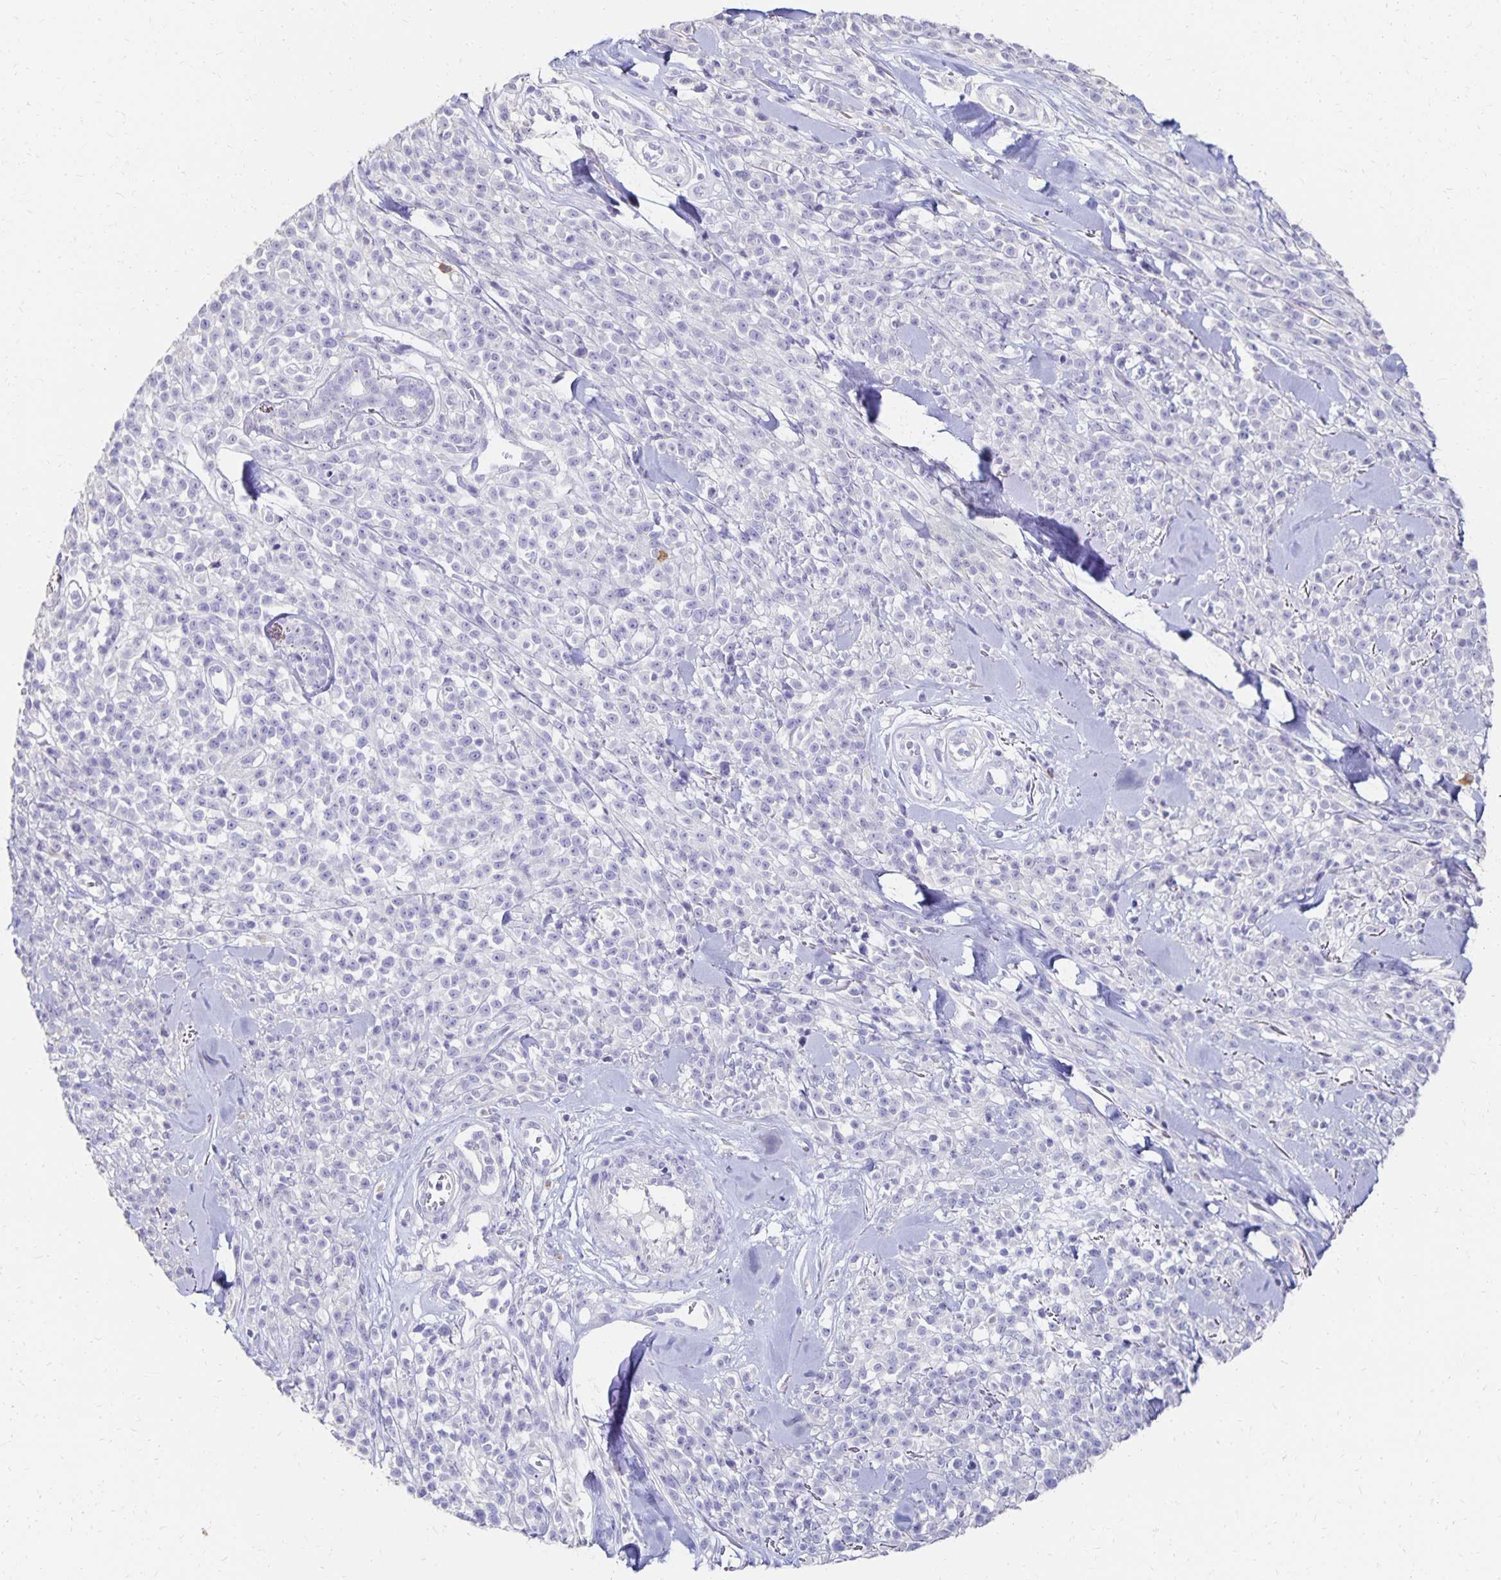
{"staining": {"intensity": "negative", "quantity": "none", "location": "none"}, "tissue": "melanoma", "cell_type": "Tumor cells", "image_type": "cancer", "snomed": [{"axis": "morphology", "description": "Malignant melanoma, NOS"}, {"axis": "topography", "description": "Skin"}, {"axis": "topography", "description": "Skin of trunk"}], "caption": "IHC image of human melanoma stained for a protein (brown), which exhibits no expression in tumor cells.", "gene": "DYNLT4", "patient": {"sex": "male", "age": 74}}